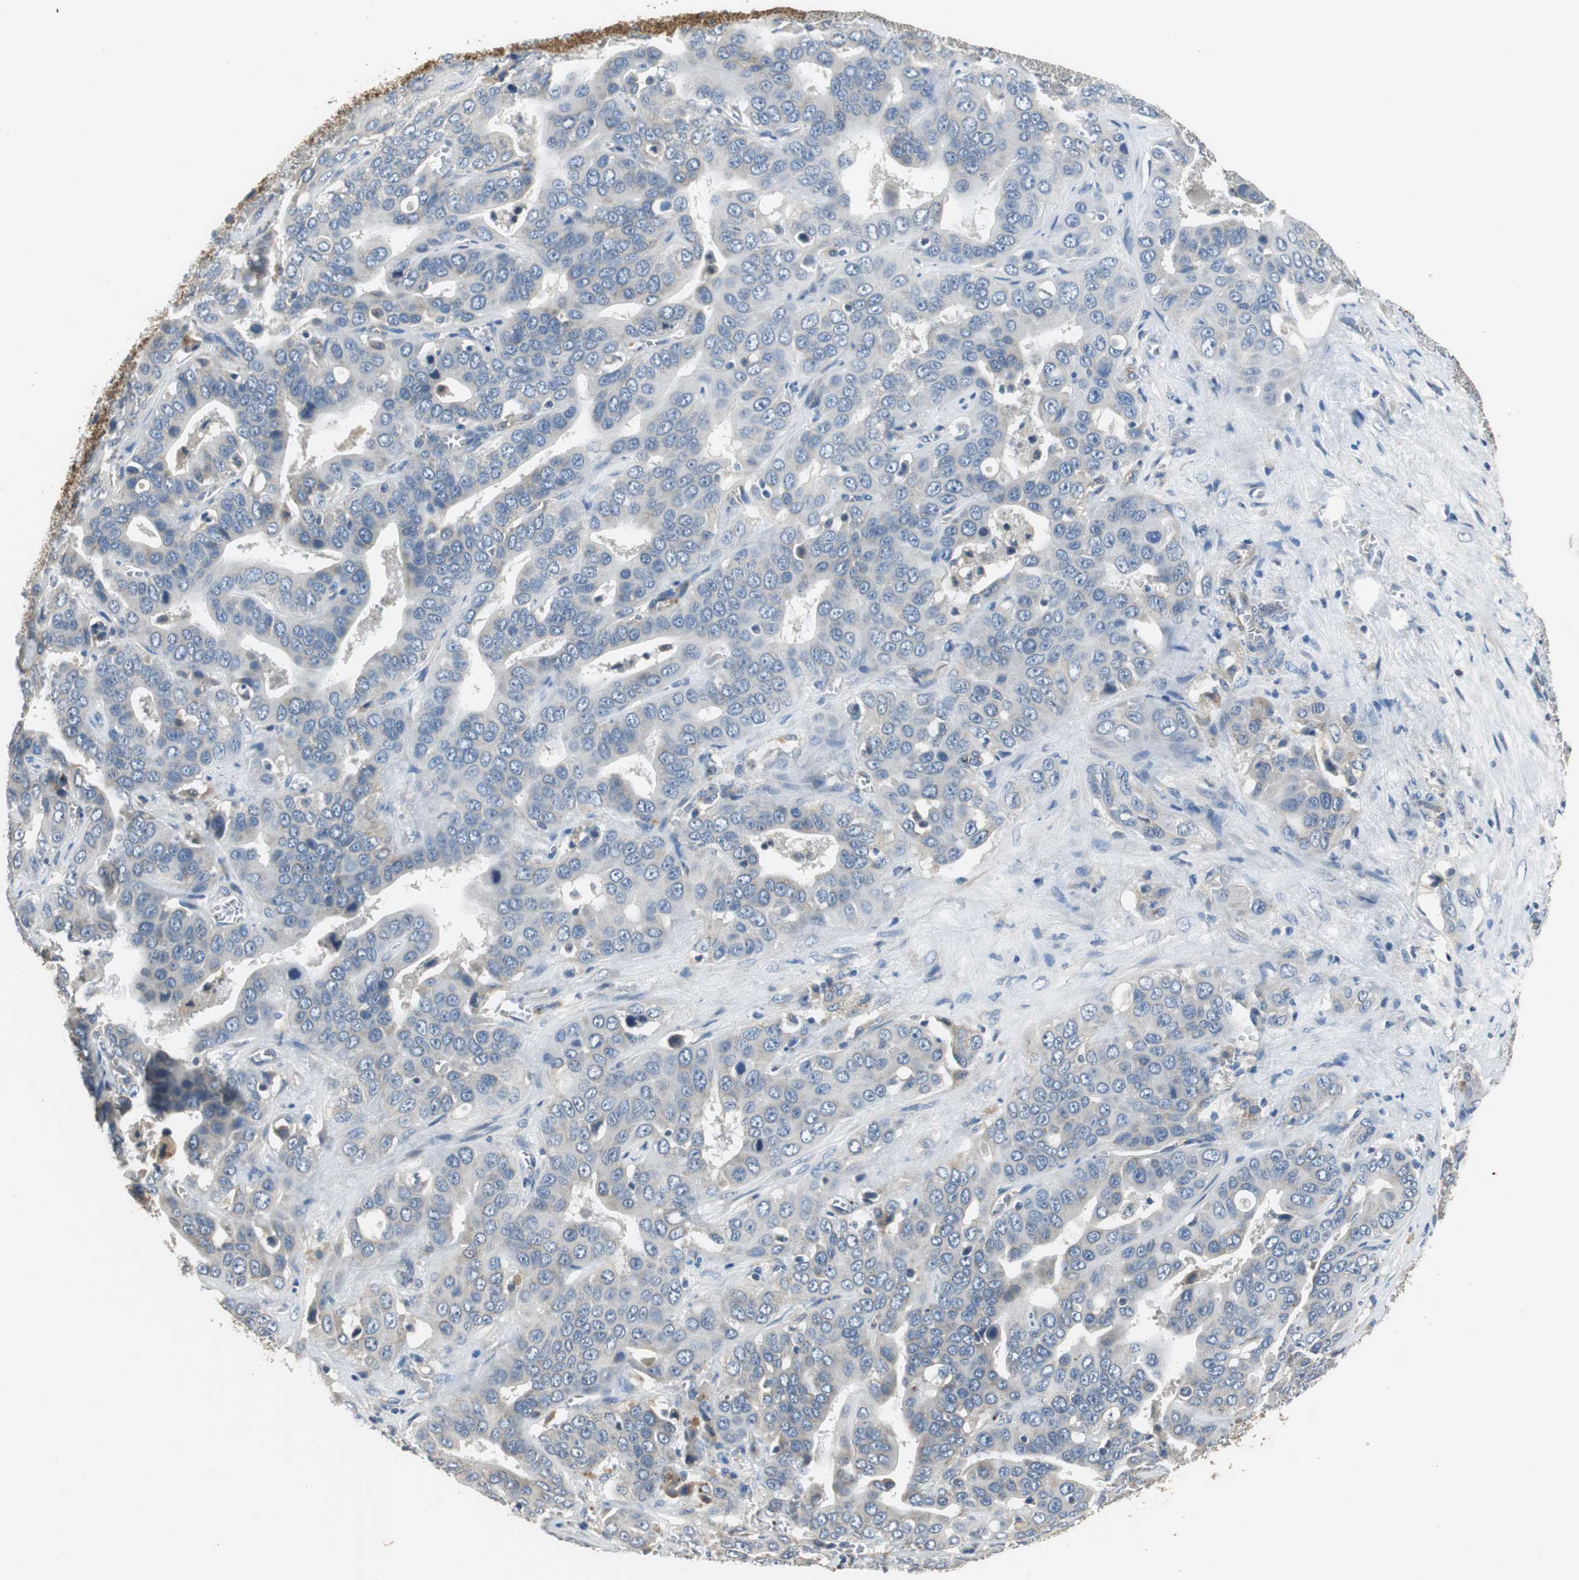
{"staining": {"intensity": "negative", "quantity": "none", "location": "none"}, "tissue": "liver cancer", "cell_type": "Tumor cells", "image_type": "cancer", "snomed": [{"axis": "morphology", "description": "Cholangiocarcinoma"}, {"axis": "topography", "description": "Liver"}], "caption": "This is an IHC histopathology image of human liver cancer. There is no positivity in tumor cells.", "gene": "MTIF2", "patient": {"sex": "female", "age": 52}}